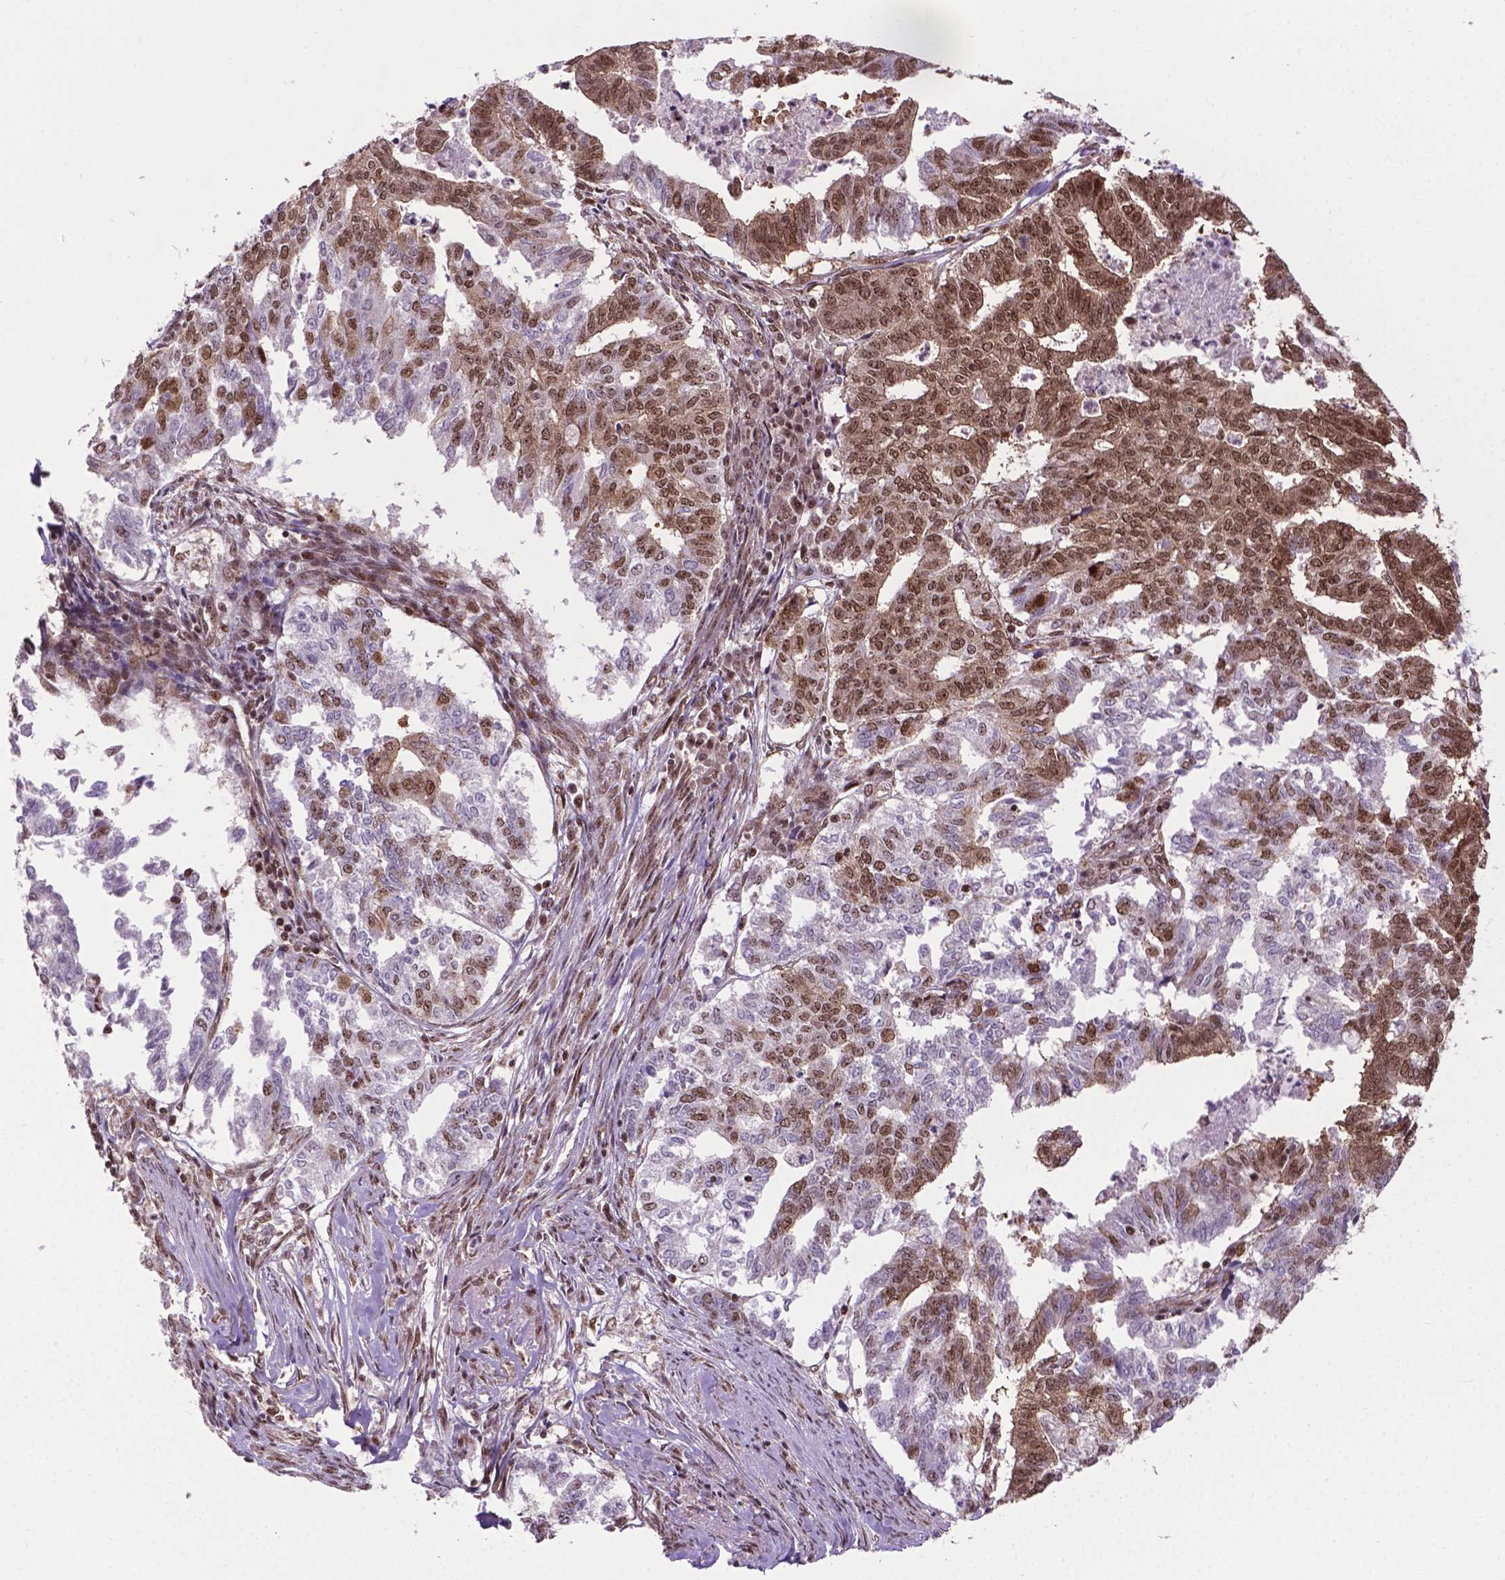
{"staining": {"intensity": "moderate", "quantity": "25%-75%", "location": "nuclear"}, "tissue": "endometrial cancer", "cell_type": "Tumor cells", "image_type": "cancer", "snomed": [{"axis": "morphology", "description": "Adenocarcinoma, NOS"}, {"axis": "topography", "description": "Endometrium"}], "caption": "Immunohistochemical staining of adenocarcinoma (endometrial) reveals moderate nuclear protein expression in about 25%-75% of tumor cells.", "gene": "CSNK2A1", "patient": {"sex": "female", "age": 79}}